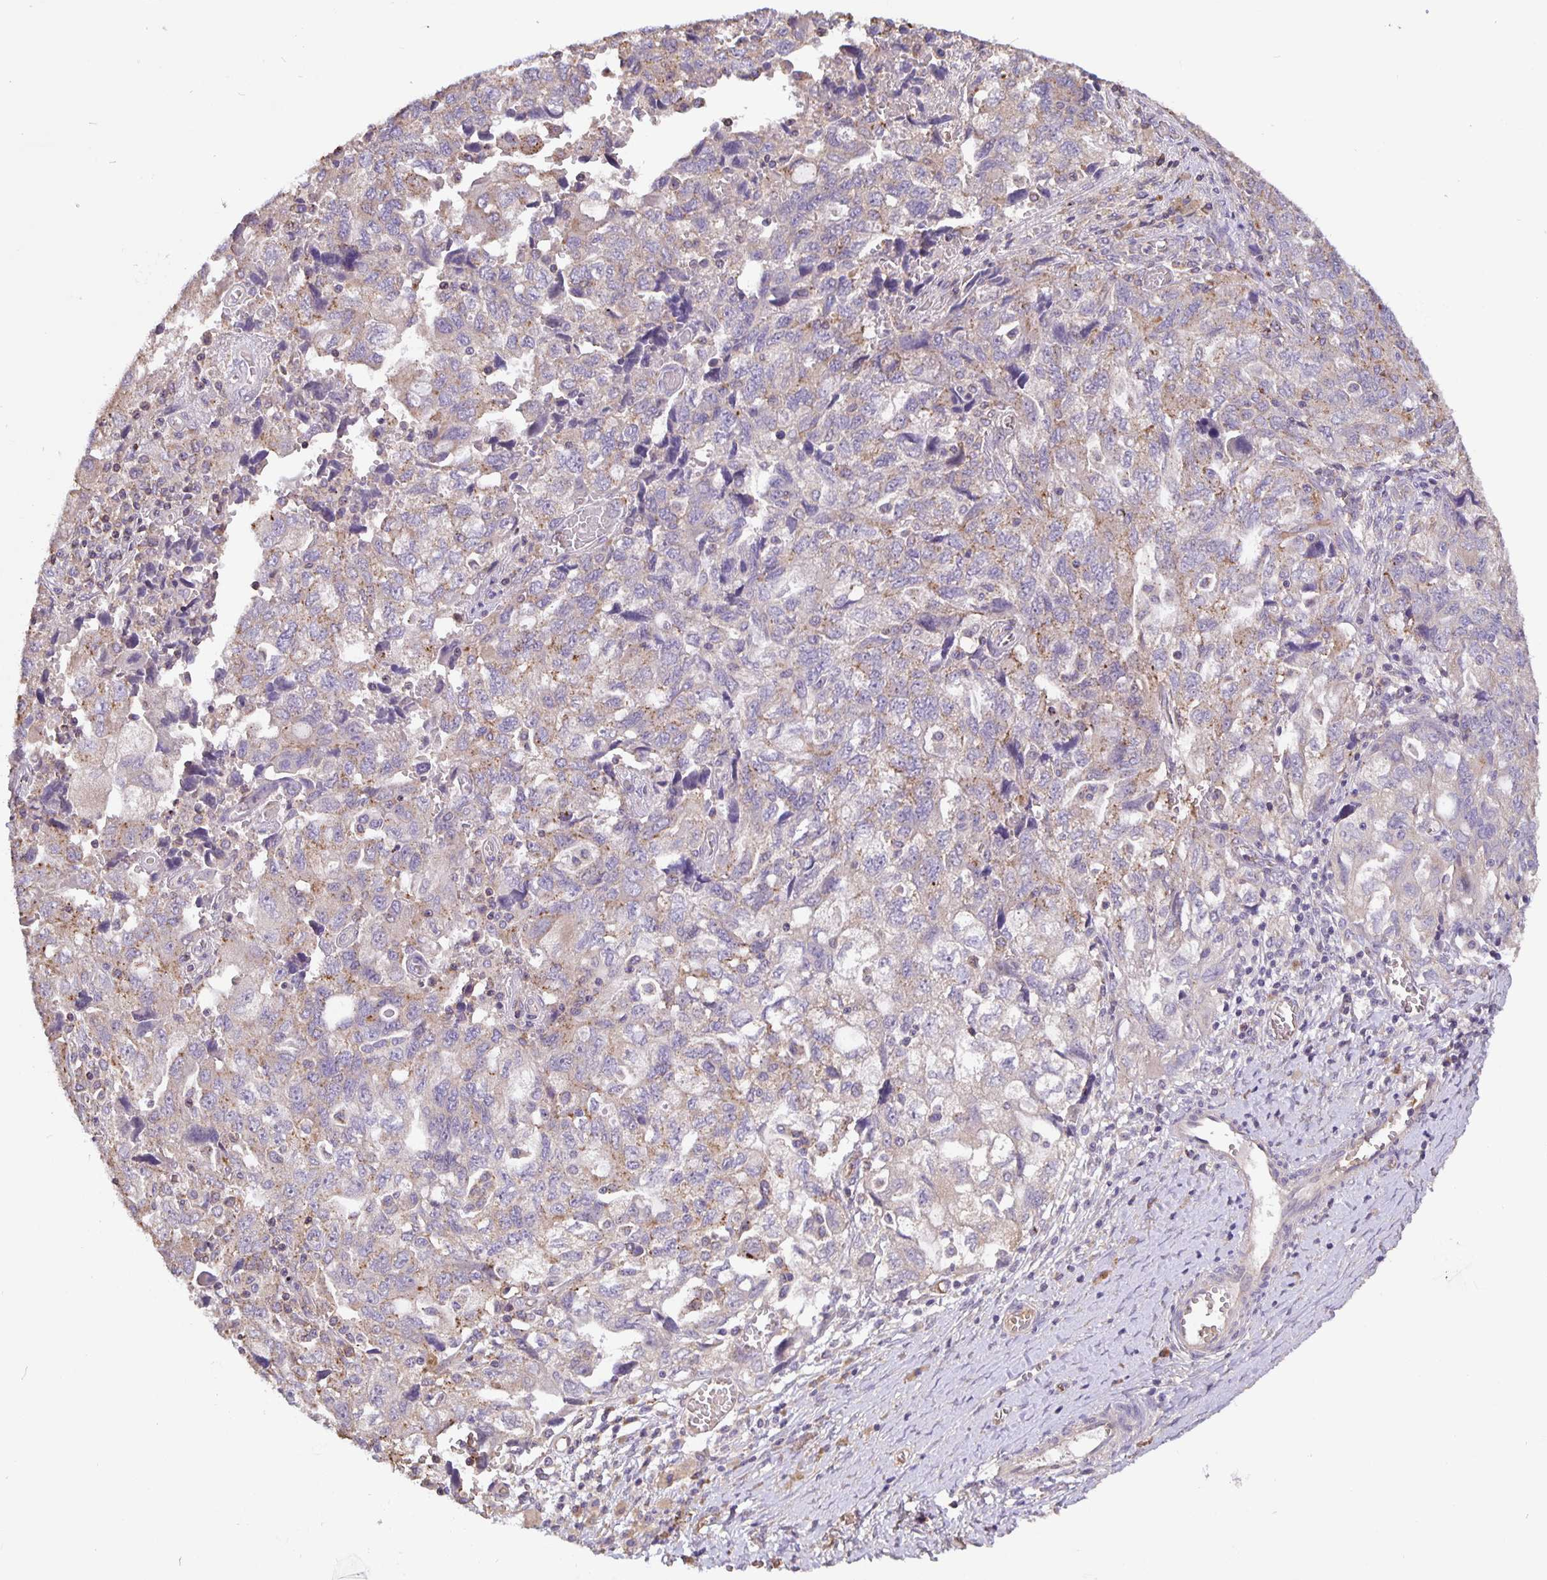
{"staining": {"intensity": "weak", "quantity": "25%-75%", "location": "cytoplasmic/membranous"}, "tissue": "ovarian cancer", "cell_type": "Tumor cells", "image_type": "cancer", "snomed": [{"axis": "morphology", "description": "Carcinoma, NOS"}, {"axis": "morphology", "description": "Cystadenocarcinoma, serous, NOS"}, {"axis": "topography", "description": "Ovary"}], "caption": "A micrograph showing weak cytoplasmic/membranous expression in about 25%-75% of tumor cells in ovarian cancer (carcinoma), as visualized by brown immunohistochemical staining.", "gene": "TMEM71", "patient": {"sex": "female", "age": 69}}